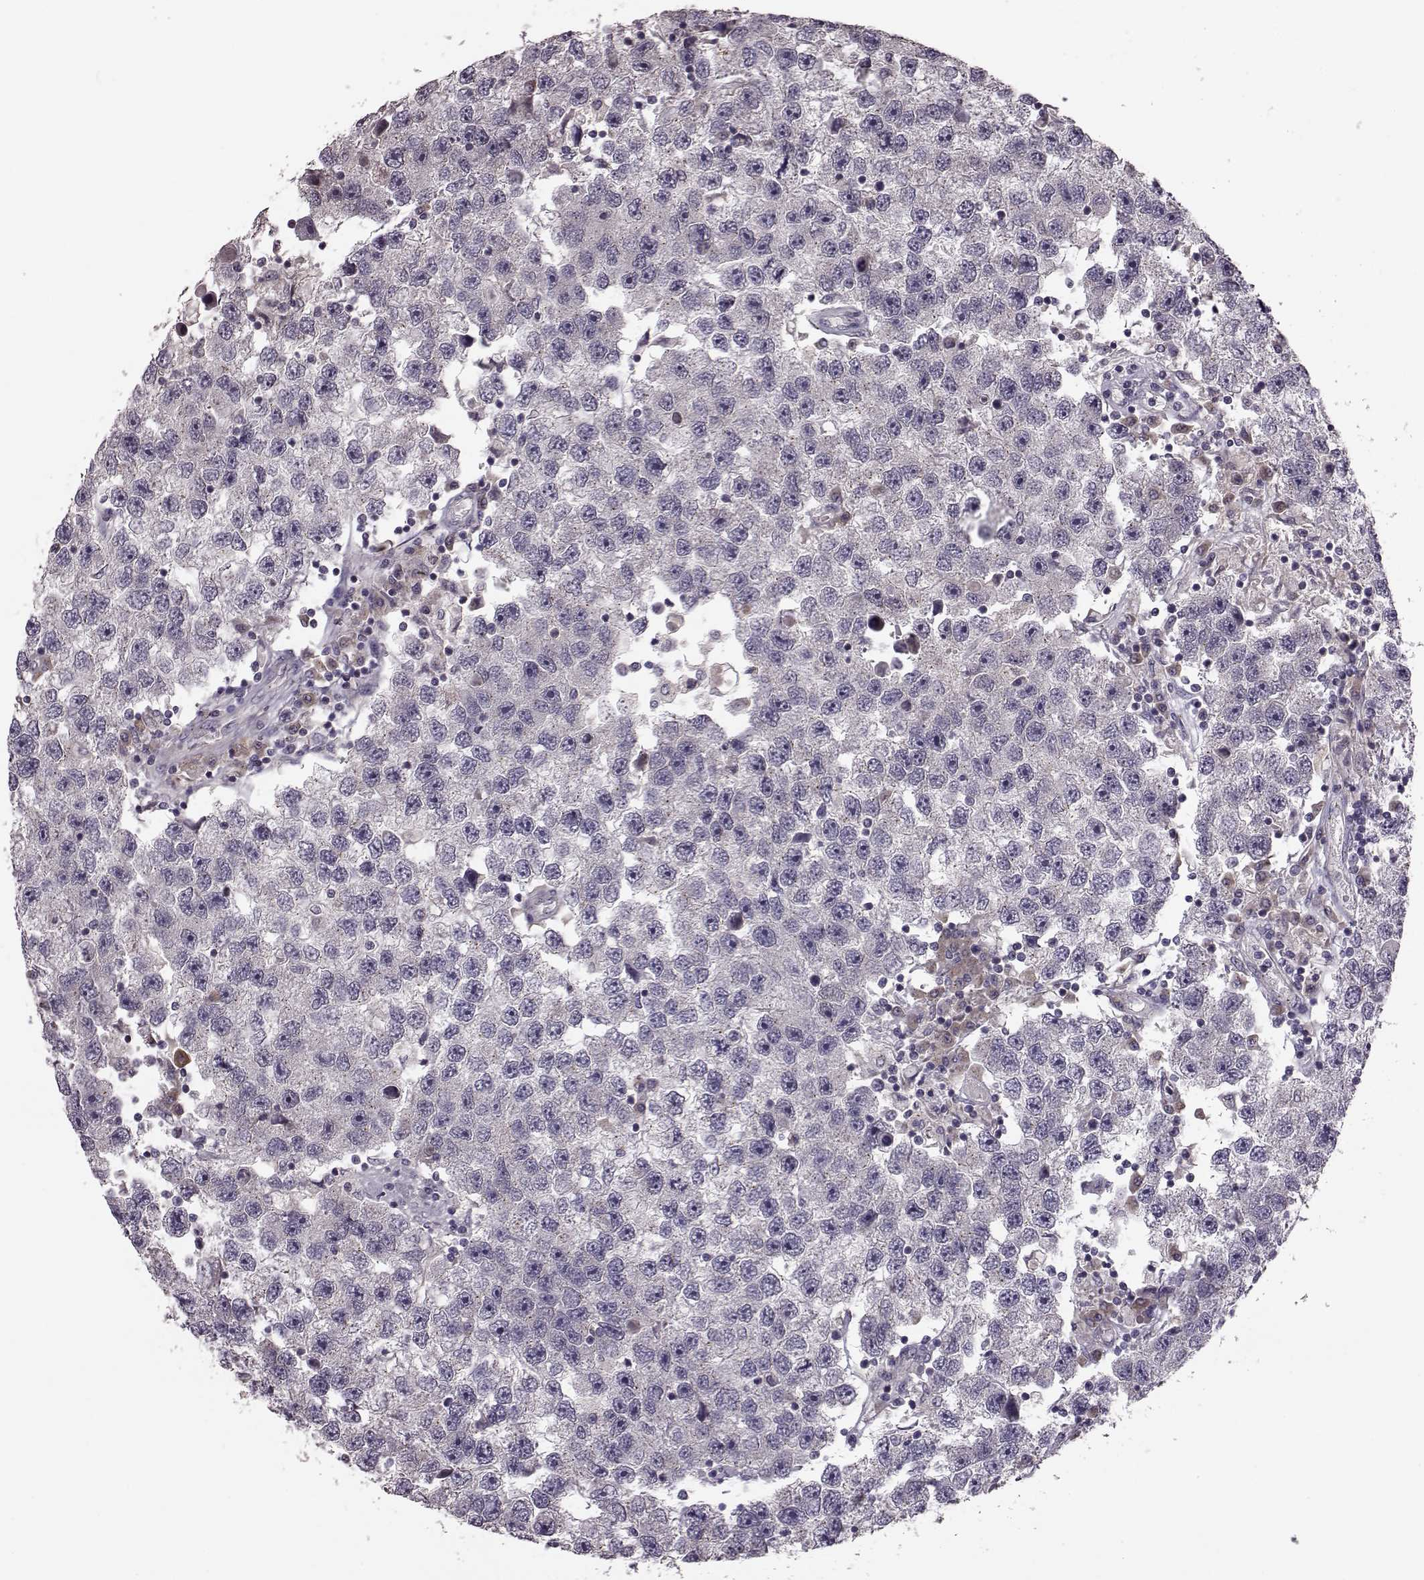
{"staining": {"intensity": "negative", "quantity": "none", "location": "none"}, "tissue": "testis cancer", "cell_type": "Tumor cells", "image_type": "cancer", "snomed": [{"axis": "morphology", "description": "Seminoma, NOS"}, {"axis": "topography", "description": "Testis"}], "caption": "Histopathology image shows no protein expression in tumor cells of testis seminoma tissue.", "gene": "NTF3", "patient": {"sex": "male", "age": 26}}